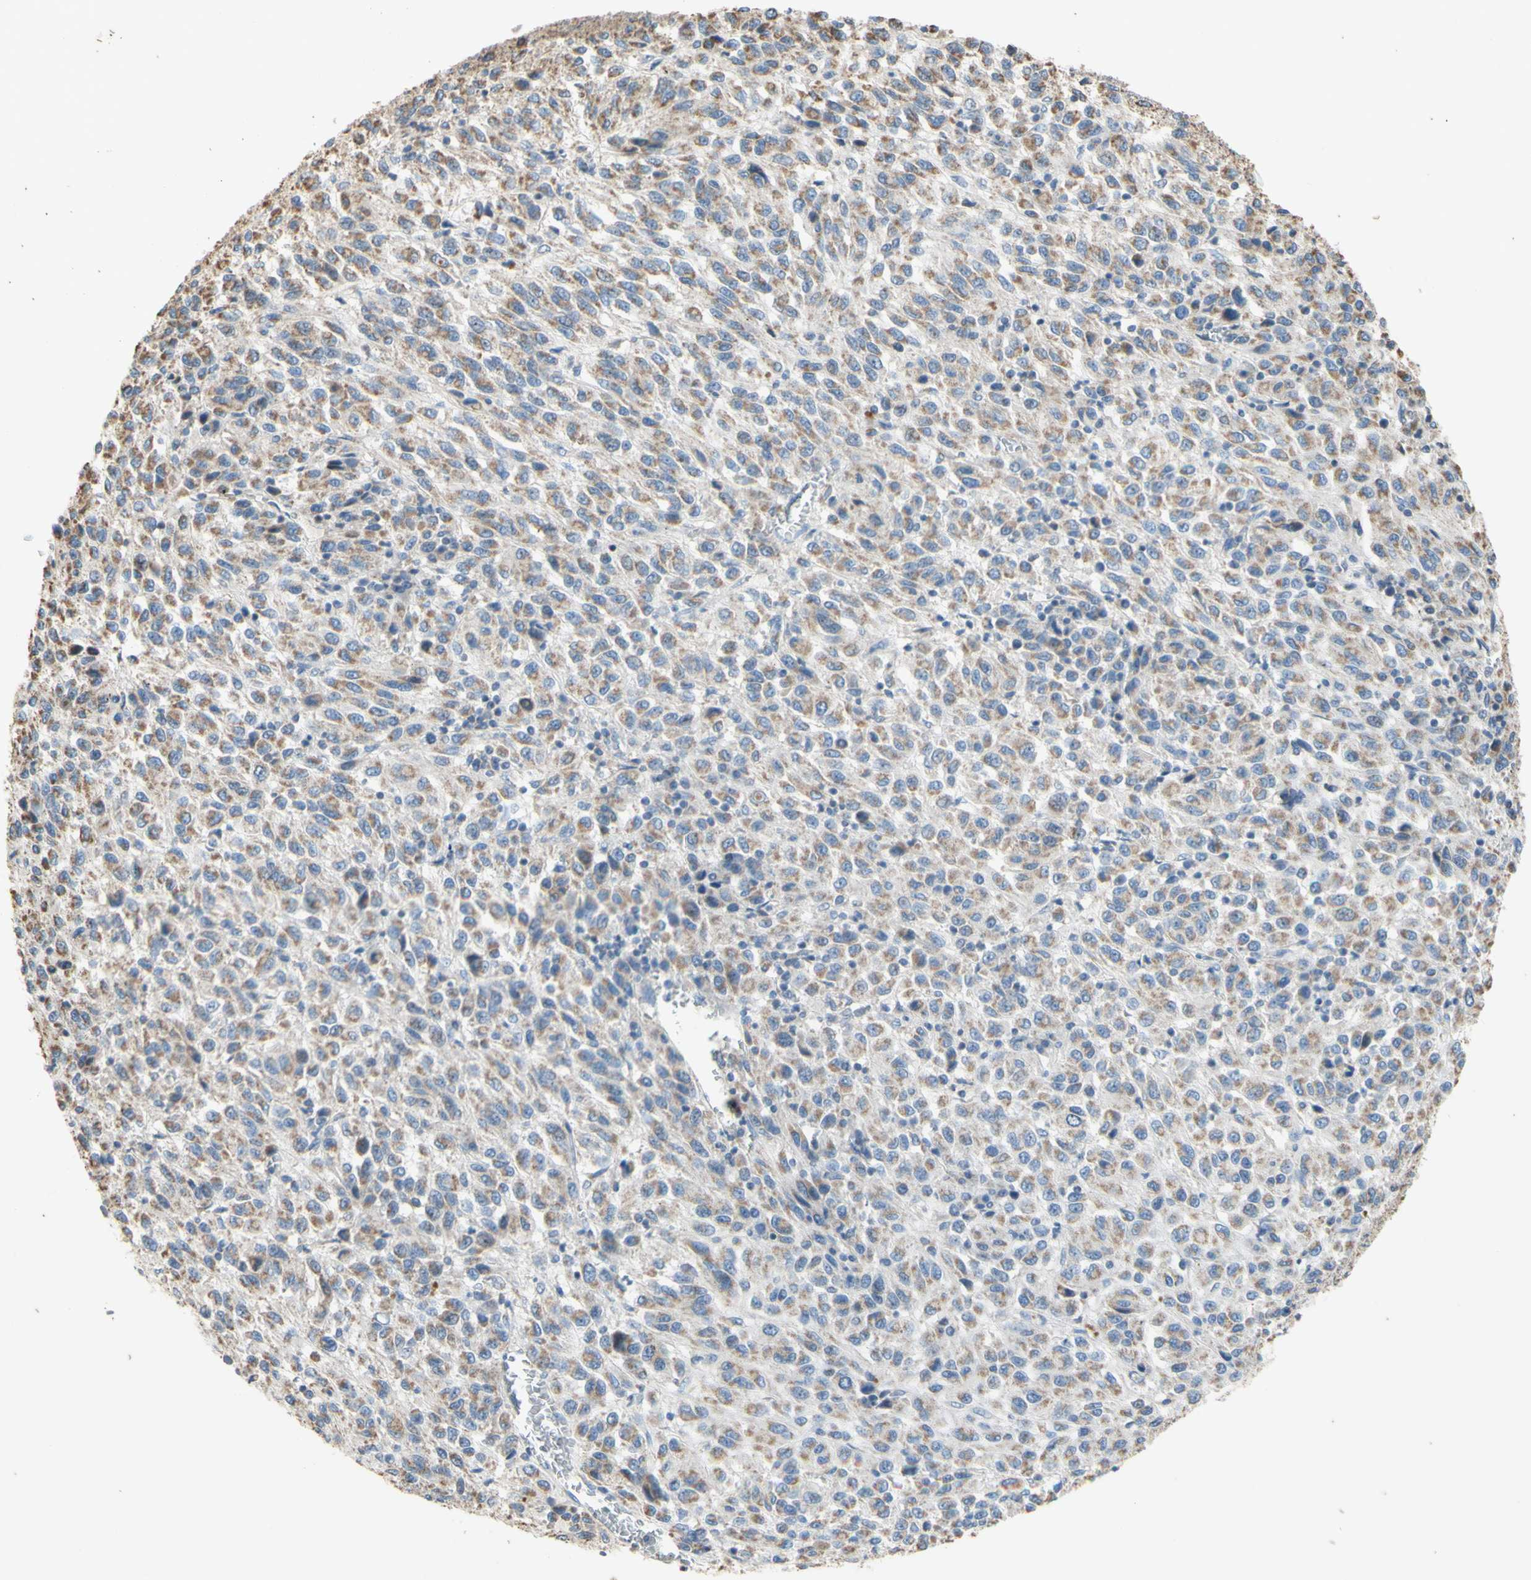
{"staining": {"intensity": "moderate", "quantity": ">75%", "location": "cytoplasmic/membranous"}, "tissue": "melanoma", "cell_type": "Tumor cells", "image_type": "cancer", "snomed": [{"axis": "morphology", "description": "Malignant melanoma, Metastatic site"}, {"axis": "topography", "description": "Lung"}], "caption": "Approximately >75% of tumor cells in melanoma reveal moderate cytoplasmic/membranous protein expression as visualized by brown immunohistochemical staining.", "gene": "PTGIS", "patient": {"sex": "male", "age": 64}}